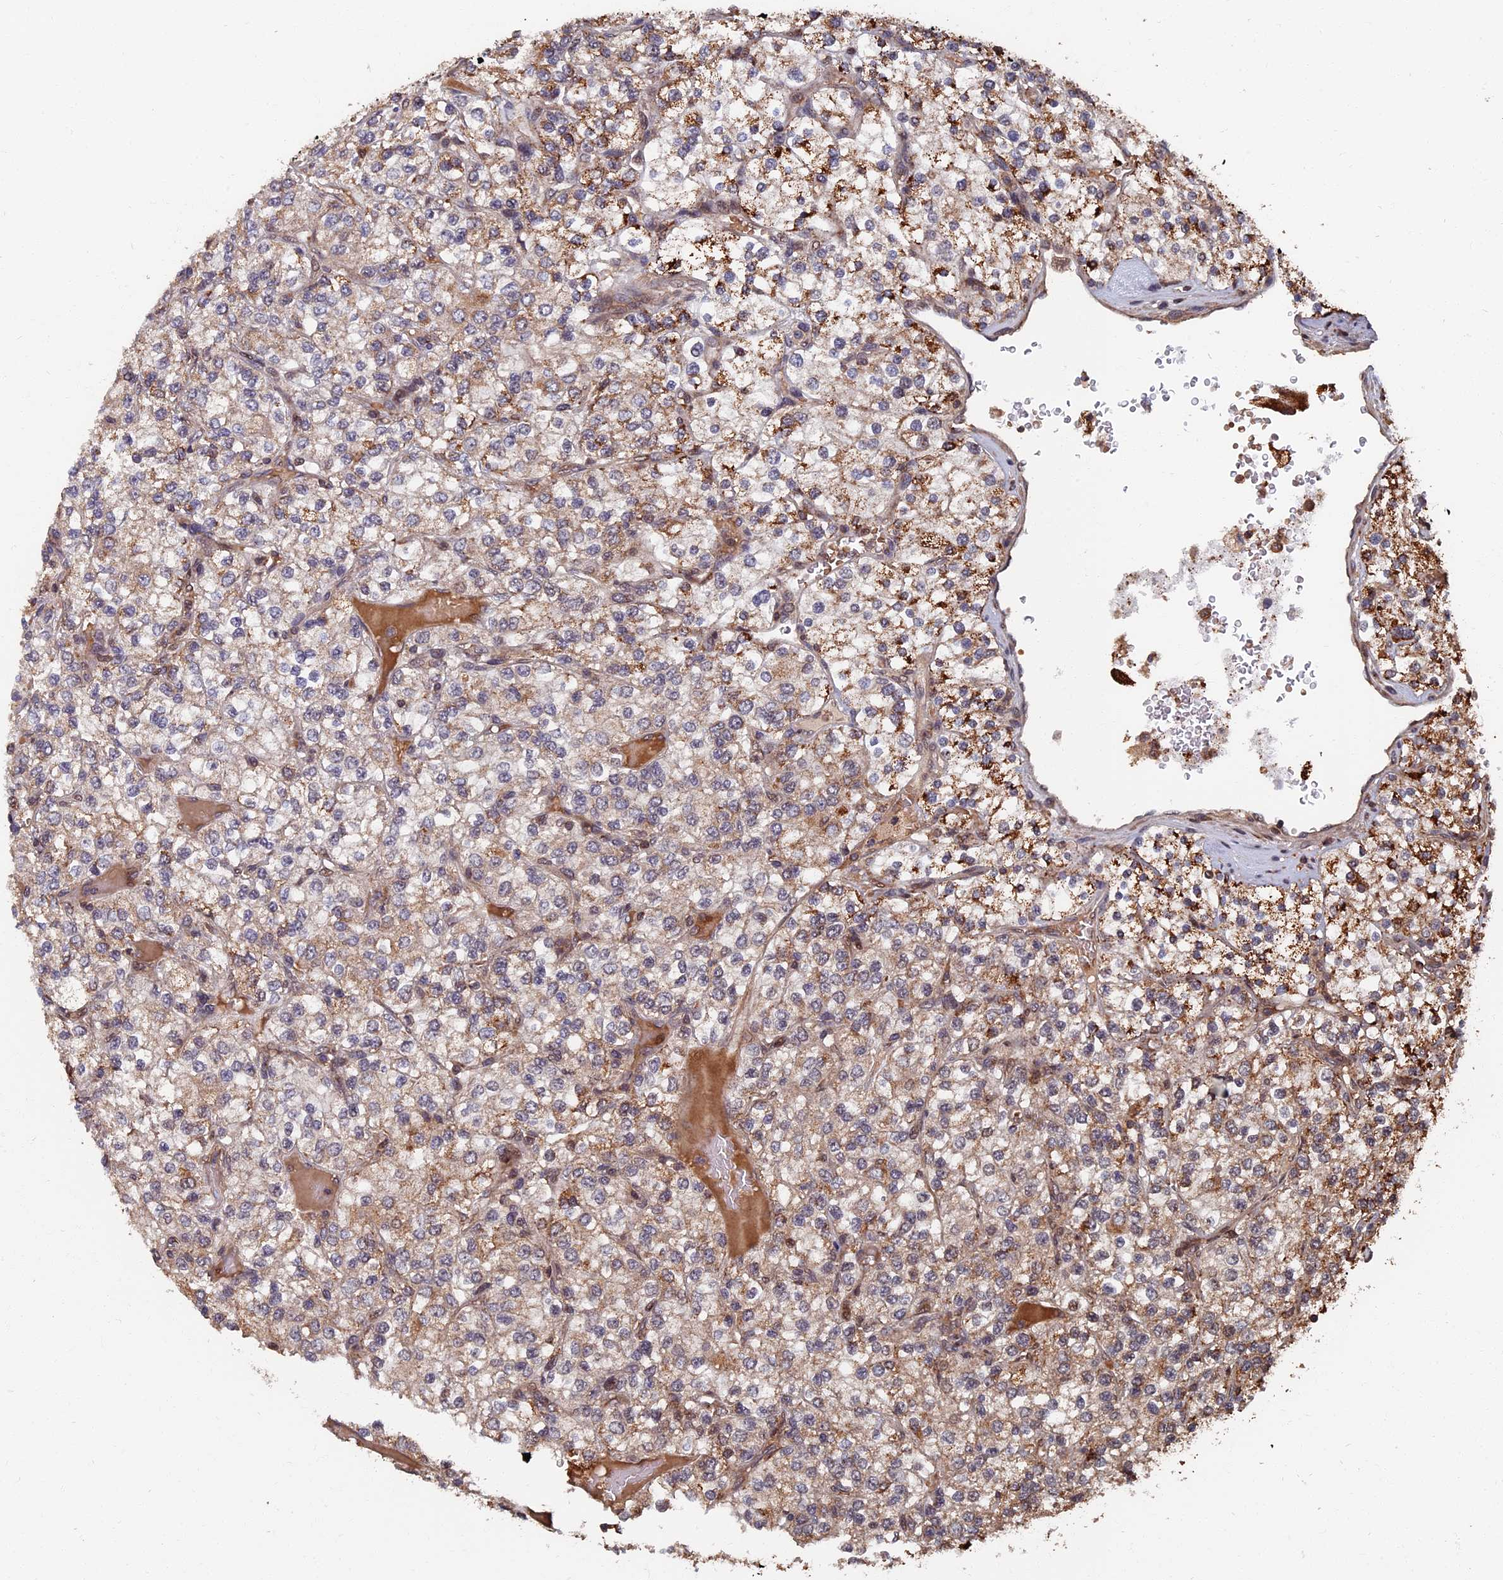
{"staining": {"intensity": "moderate", "quantity": "25%-75%", "location": "cytoplasmic/membranous"}, "tissue": "renal cancer", "cell_type": "Tumor cells", "image_type": "cancer", "snomed": [{"axis": "morphology", "description": "Adenocarcinoma, NOS"}, {"axis": "topography", "description": "Kidney"}], "caption": "Renal cancer stained with a protein marker reveals moderate staining in tumor cells.", "gene": "RASGRF1", "patient": {"sex": "male", "age": 80}}